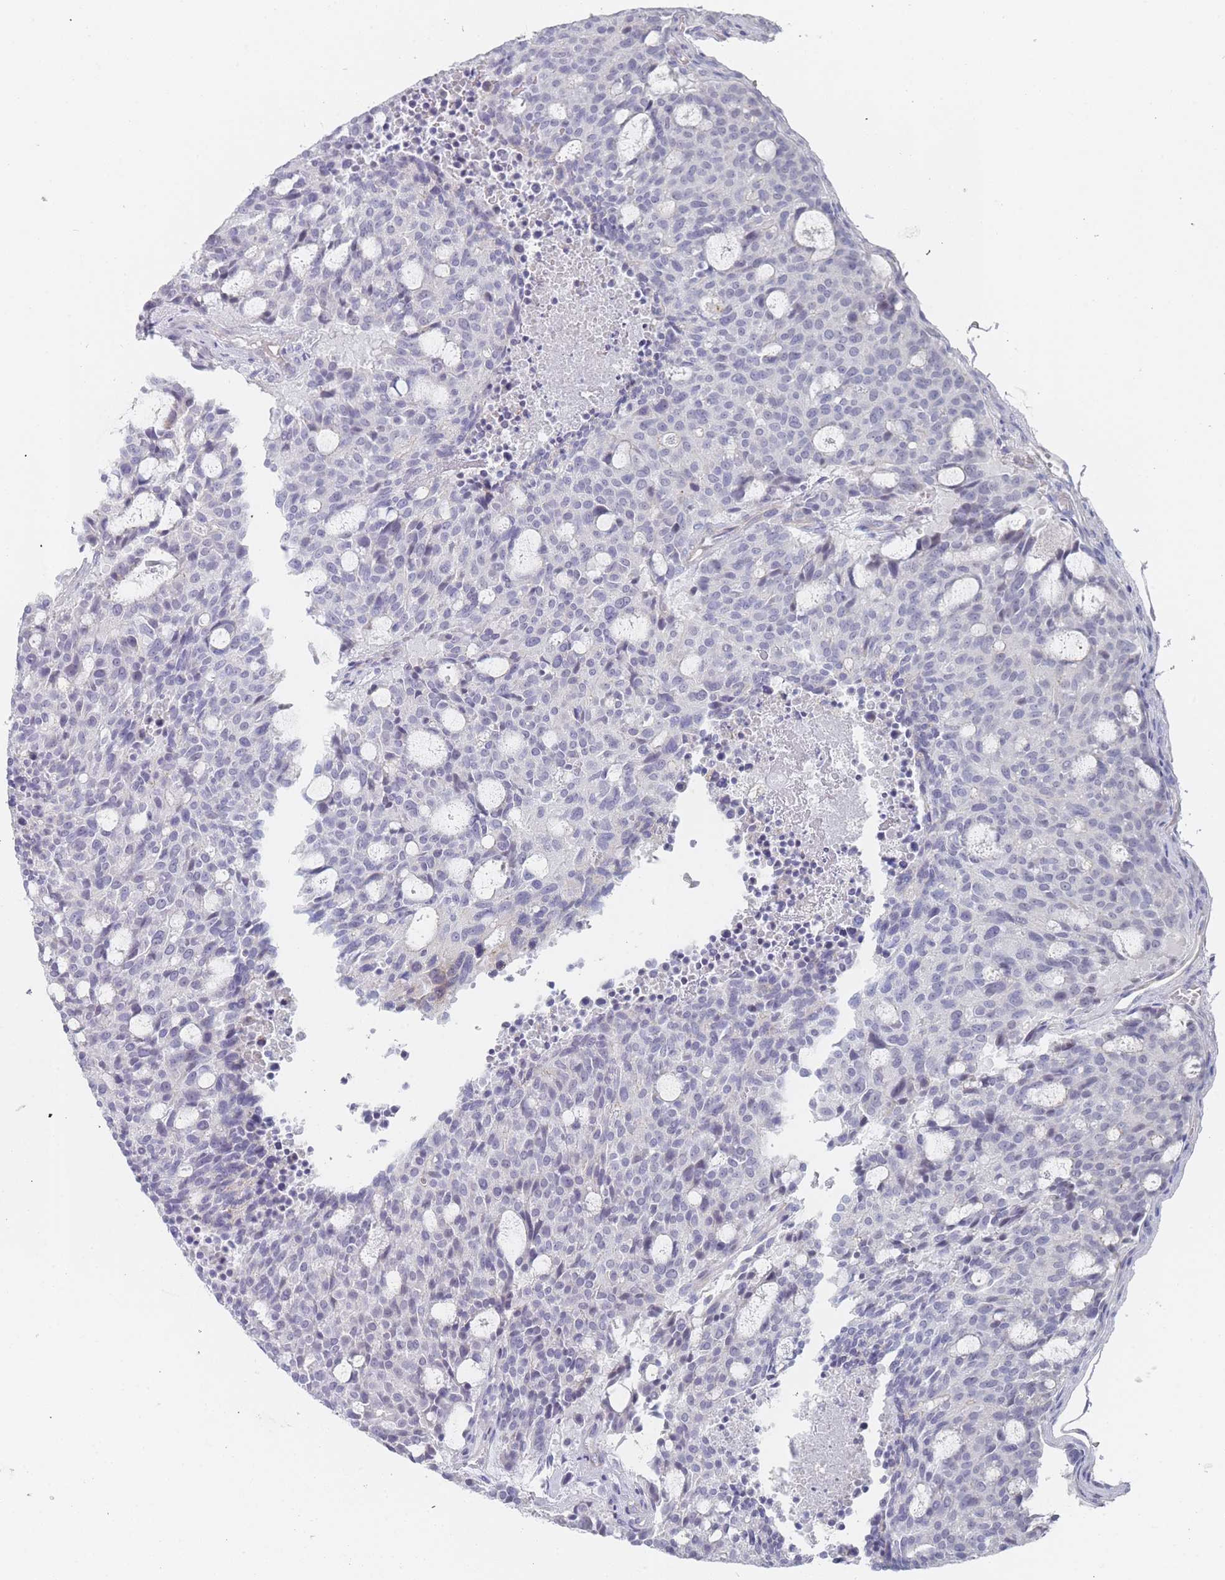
{"staining": {"intensity": "negative", "quantity": "none", "location": "none"}, "tissue": "carcinoid", "cell_type": "Tumor cells", "image_type": "cancer", "snomed": [{"axis": "morphology", "description": "Carcinoid, malignant, NOS"}, {"axis": "topography", "description": "Pancreas"}], "caption": "High magnification brightfield microscopy of carcinoid (malignant) stained with DAB (3,3'-diaminobenzidine) (brown) and counterstained with hematoxylin (blue): tumor cells show no significant staining.", "gene": "IMPG1", "patient": {"sex": "female", "age": 54}}